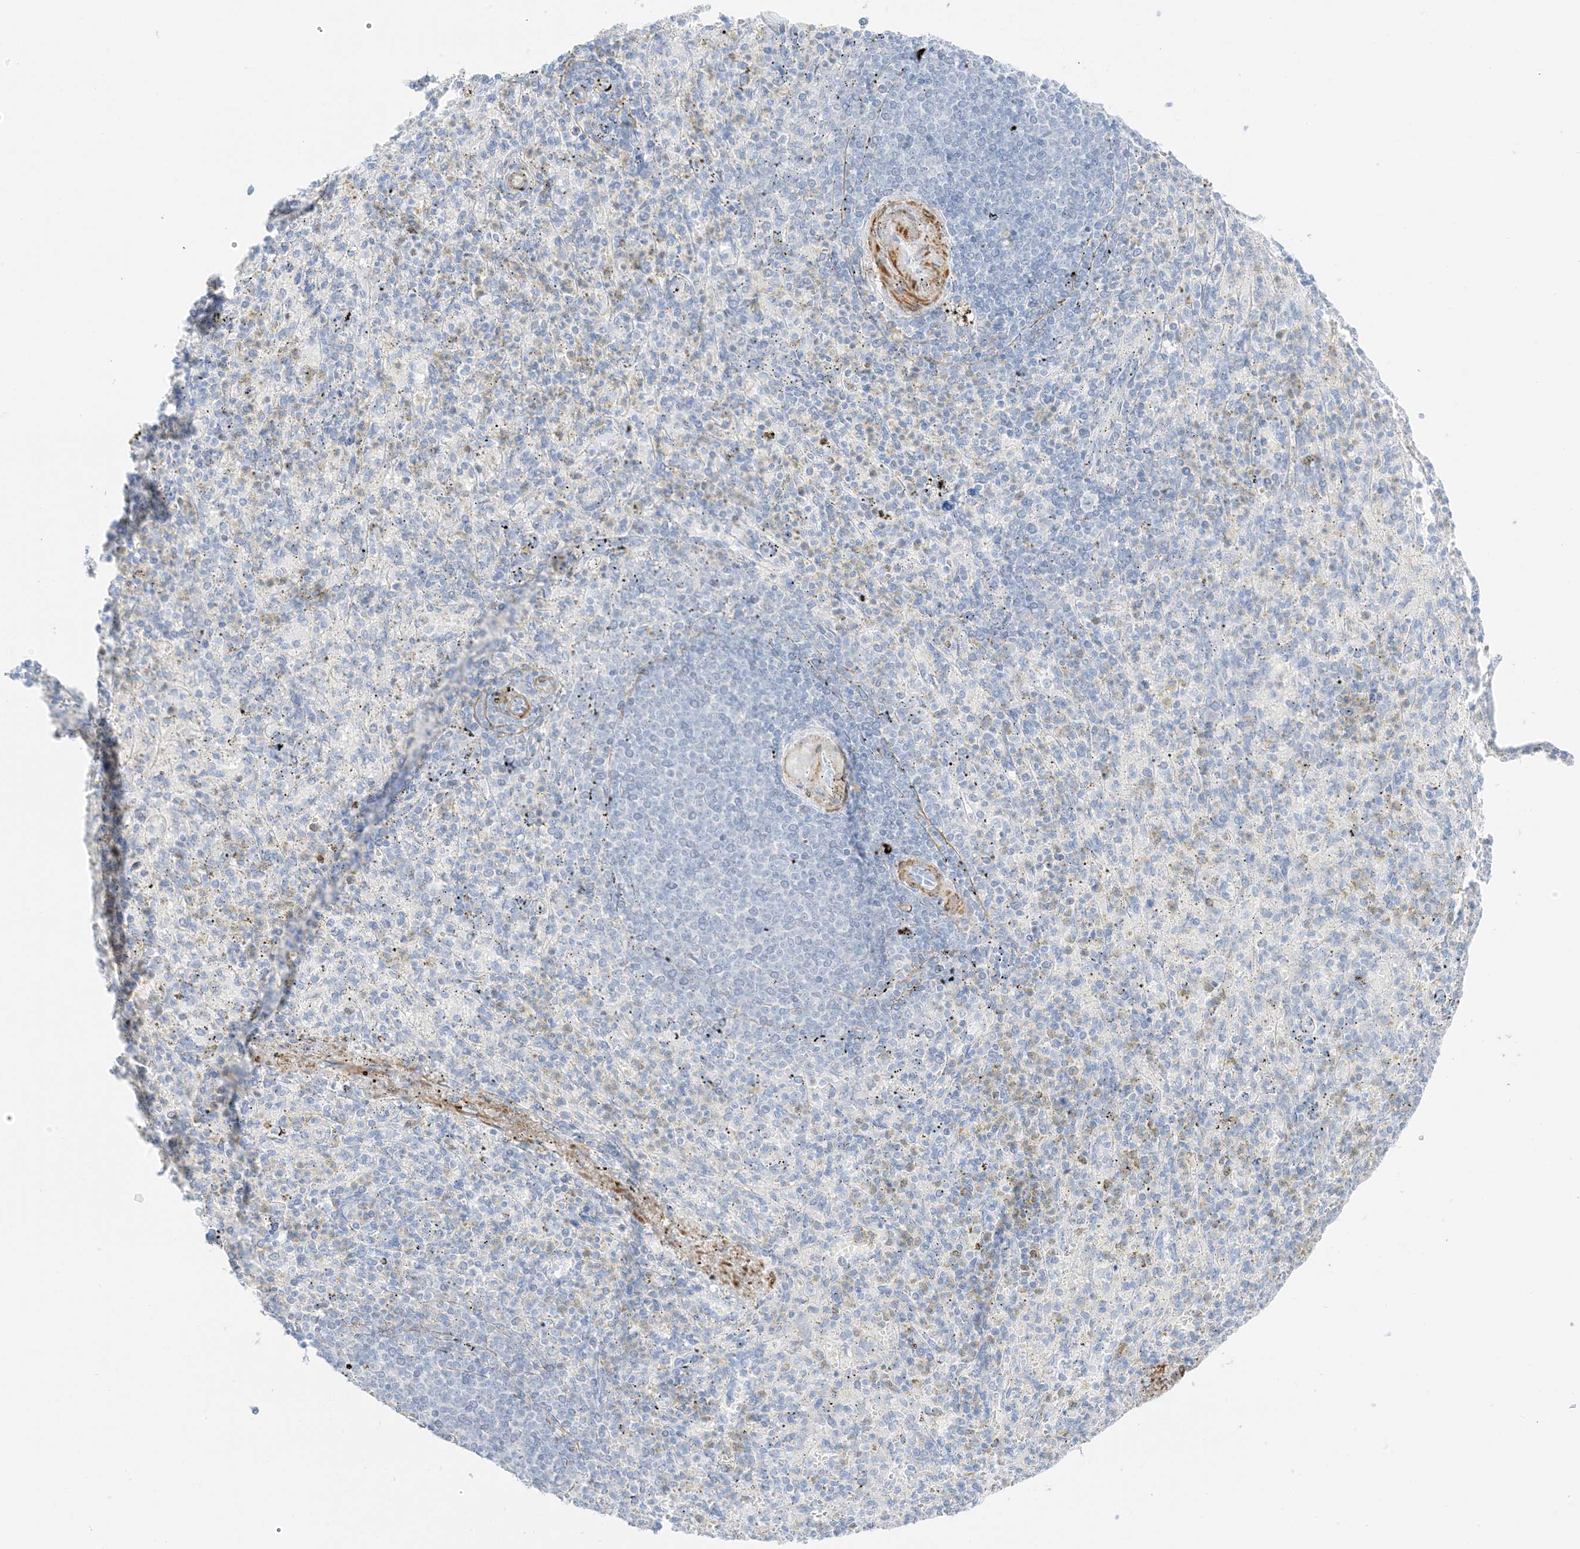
{"staining": {"intensity": "negative", "quantity": "none", "location": "none"}, "tissue": "spleen", "cell_type": "Cells in red pulp", "image_type": "normal", "snomed": [{"axis": "morphology", "description": "Normal tissue, NOS"}, {"axis": "topography", "description": "Spleen"}], "caption": "Protein analysis of benign spleen reveals no significant expression in cells in red pulp.", "gene": "SLC22A13", "patient": {"sex": "female", "age": 74}}